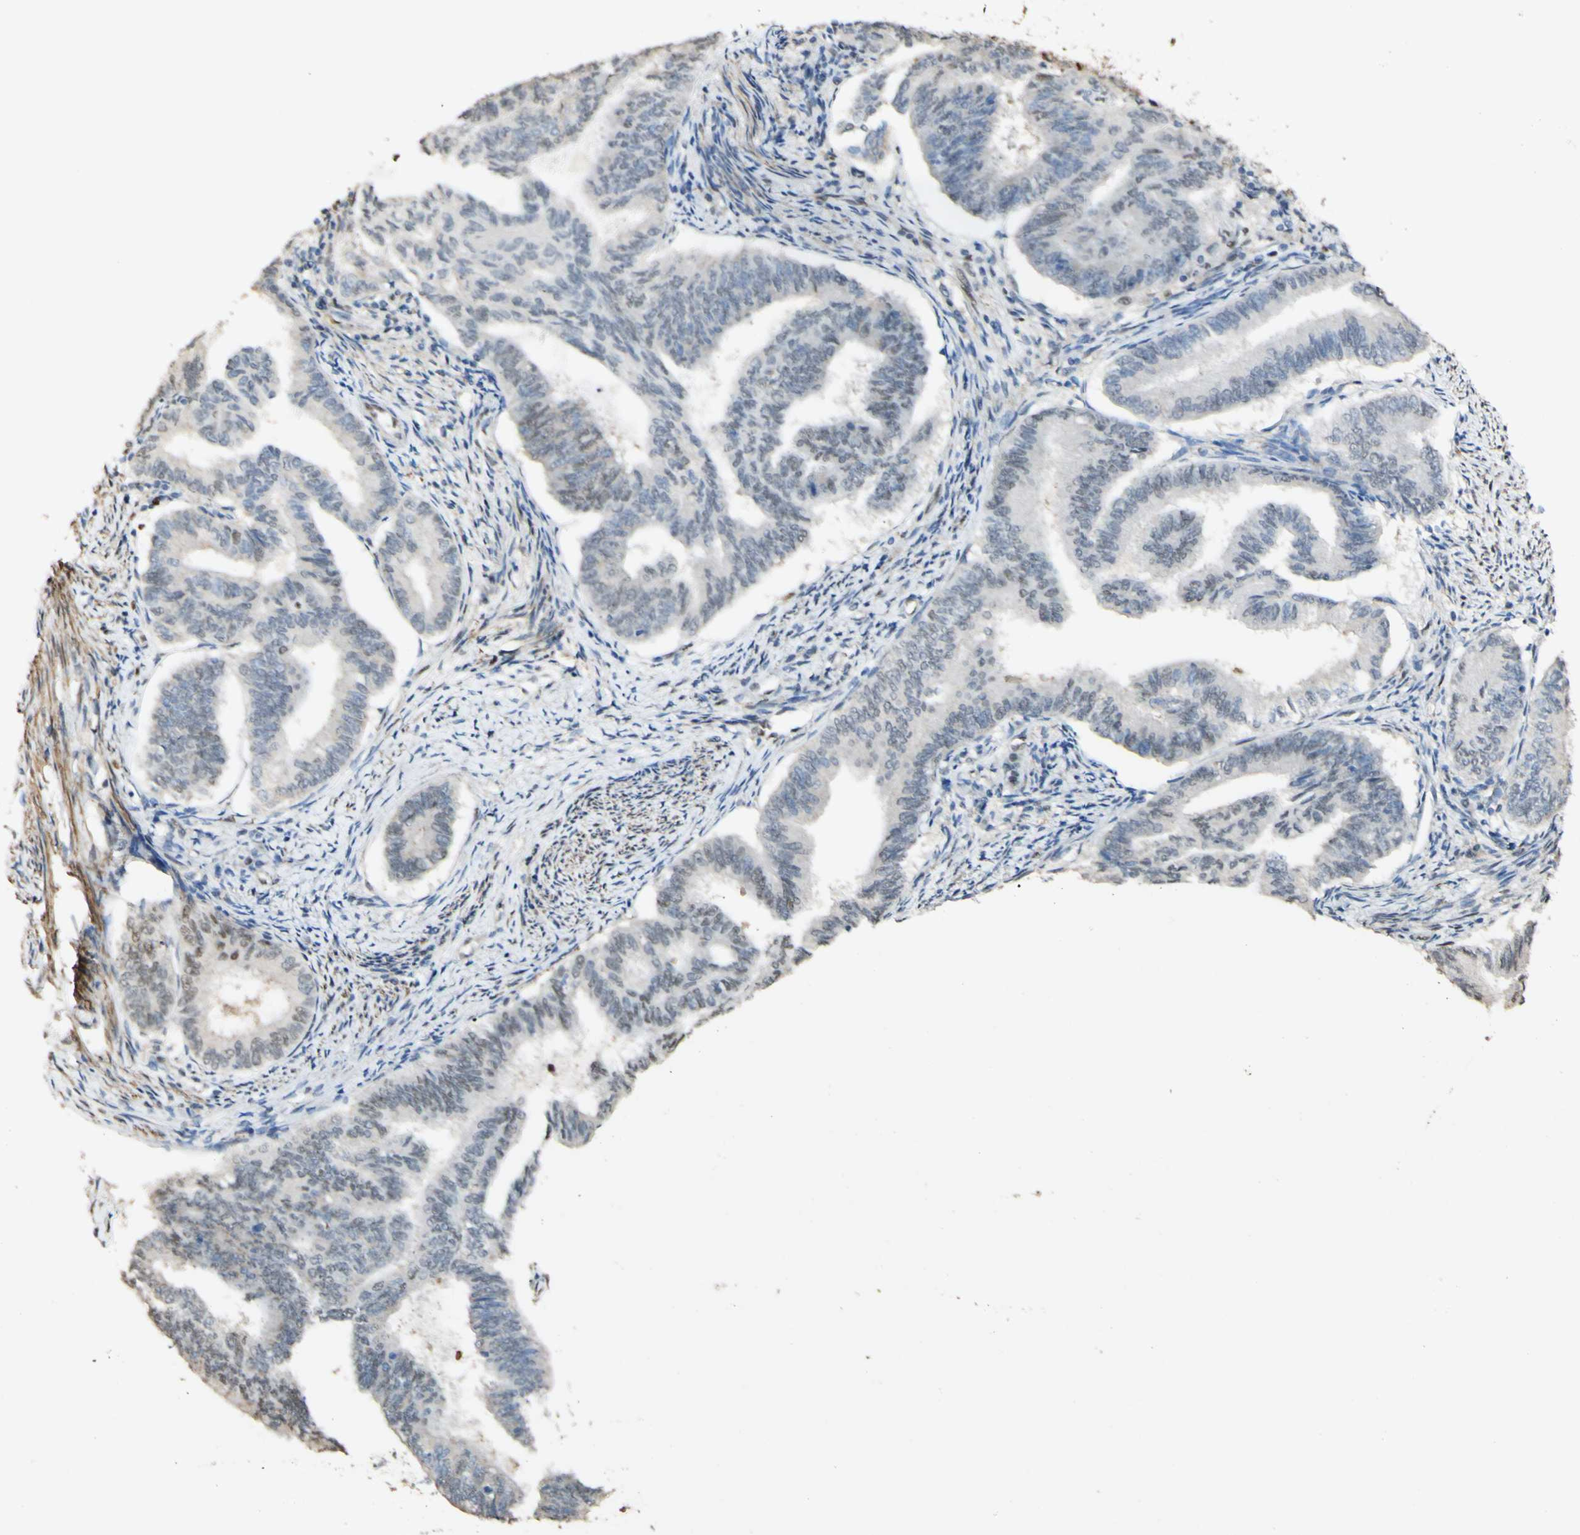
{"staining": {"intensity": "negative", "quantity": "none", "location": "none"}, "tissue": "endometrial cancer", "cell_type": "Tumor cells", "image_type": "cancer", "snomed": [{"axis": "morphology", "description": "Adenocarcinoma, NOS"}, {"axis": "topography", "description": "Endometrium"}], "caption": "The micrograph demonstrates no significant positivity in tumor cells of endometrial cancer.", "gene": "MAP3K4", "patient": {"sex": "female", "age": 86}}